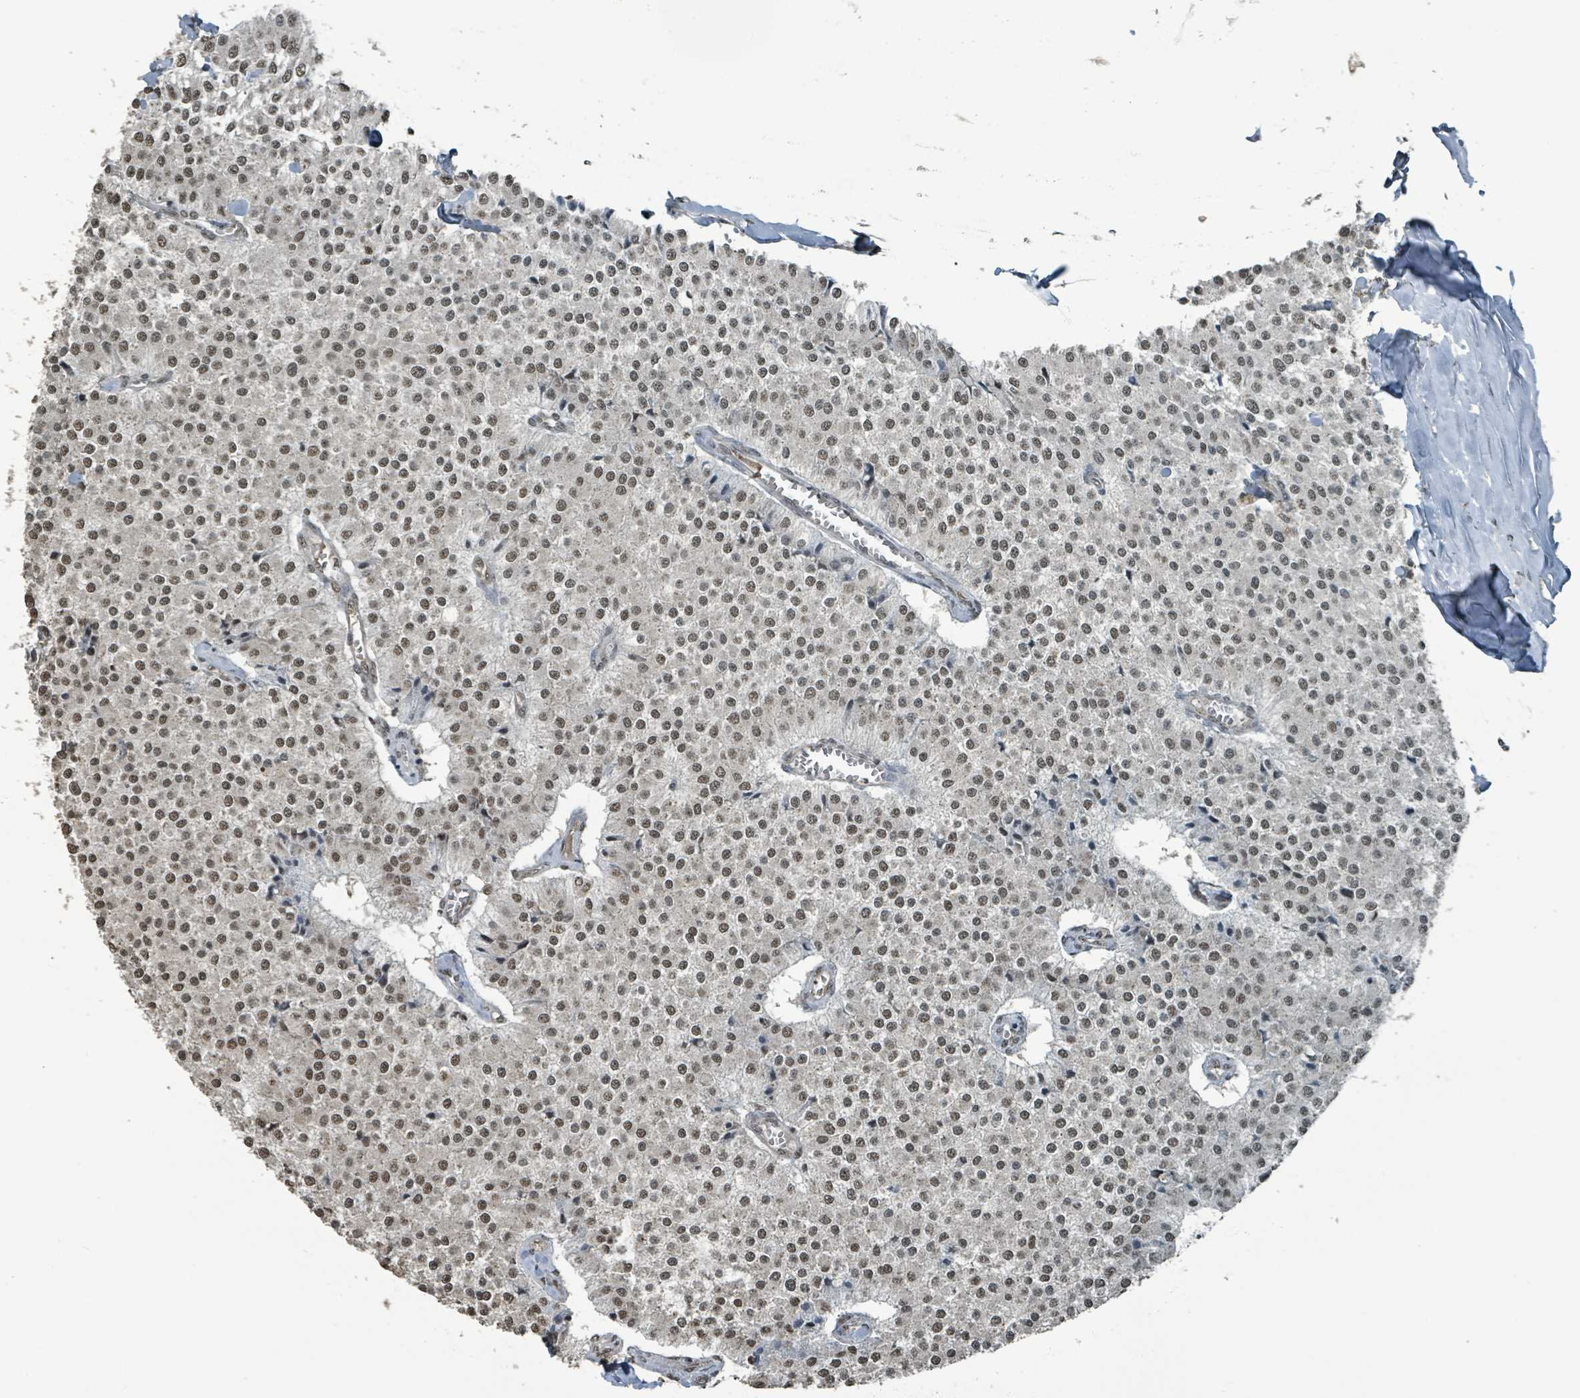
{"staining": {"intensity": "moderate", "quantity": ">75%", "location": "nuclear"}, "tissue": "carcinoid", "cell_type": "Tumor cells", "image_type": "cancer", "snomed": [{"axis": "morphology", "description": "Carcinoid, malignant, NOS"}, {"axis": "topography", "description": "Colon"}], "caption": "Immunohistochemistry (IHC) of human malignant carcinoid reveals medium levels of moderate nuclear expression in approximately >75% of tumor cells.", "gene": "PHIP", "patient": {"sex": "female", "age": 52}}